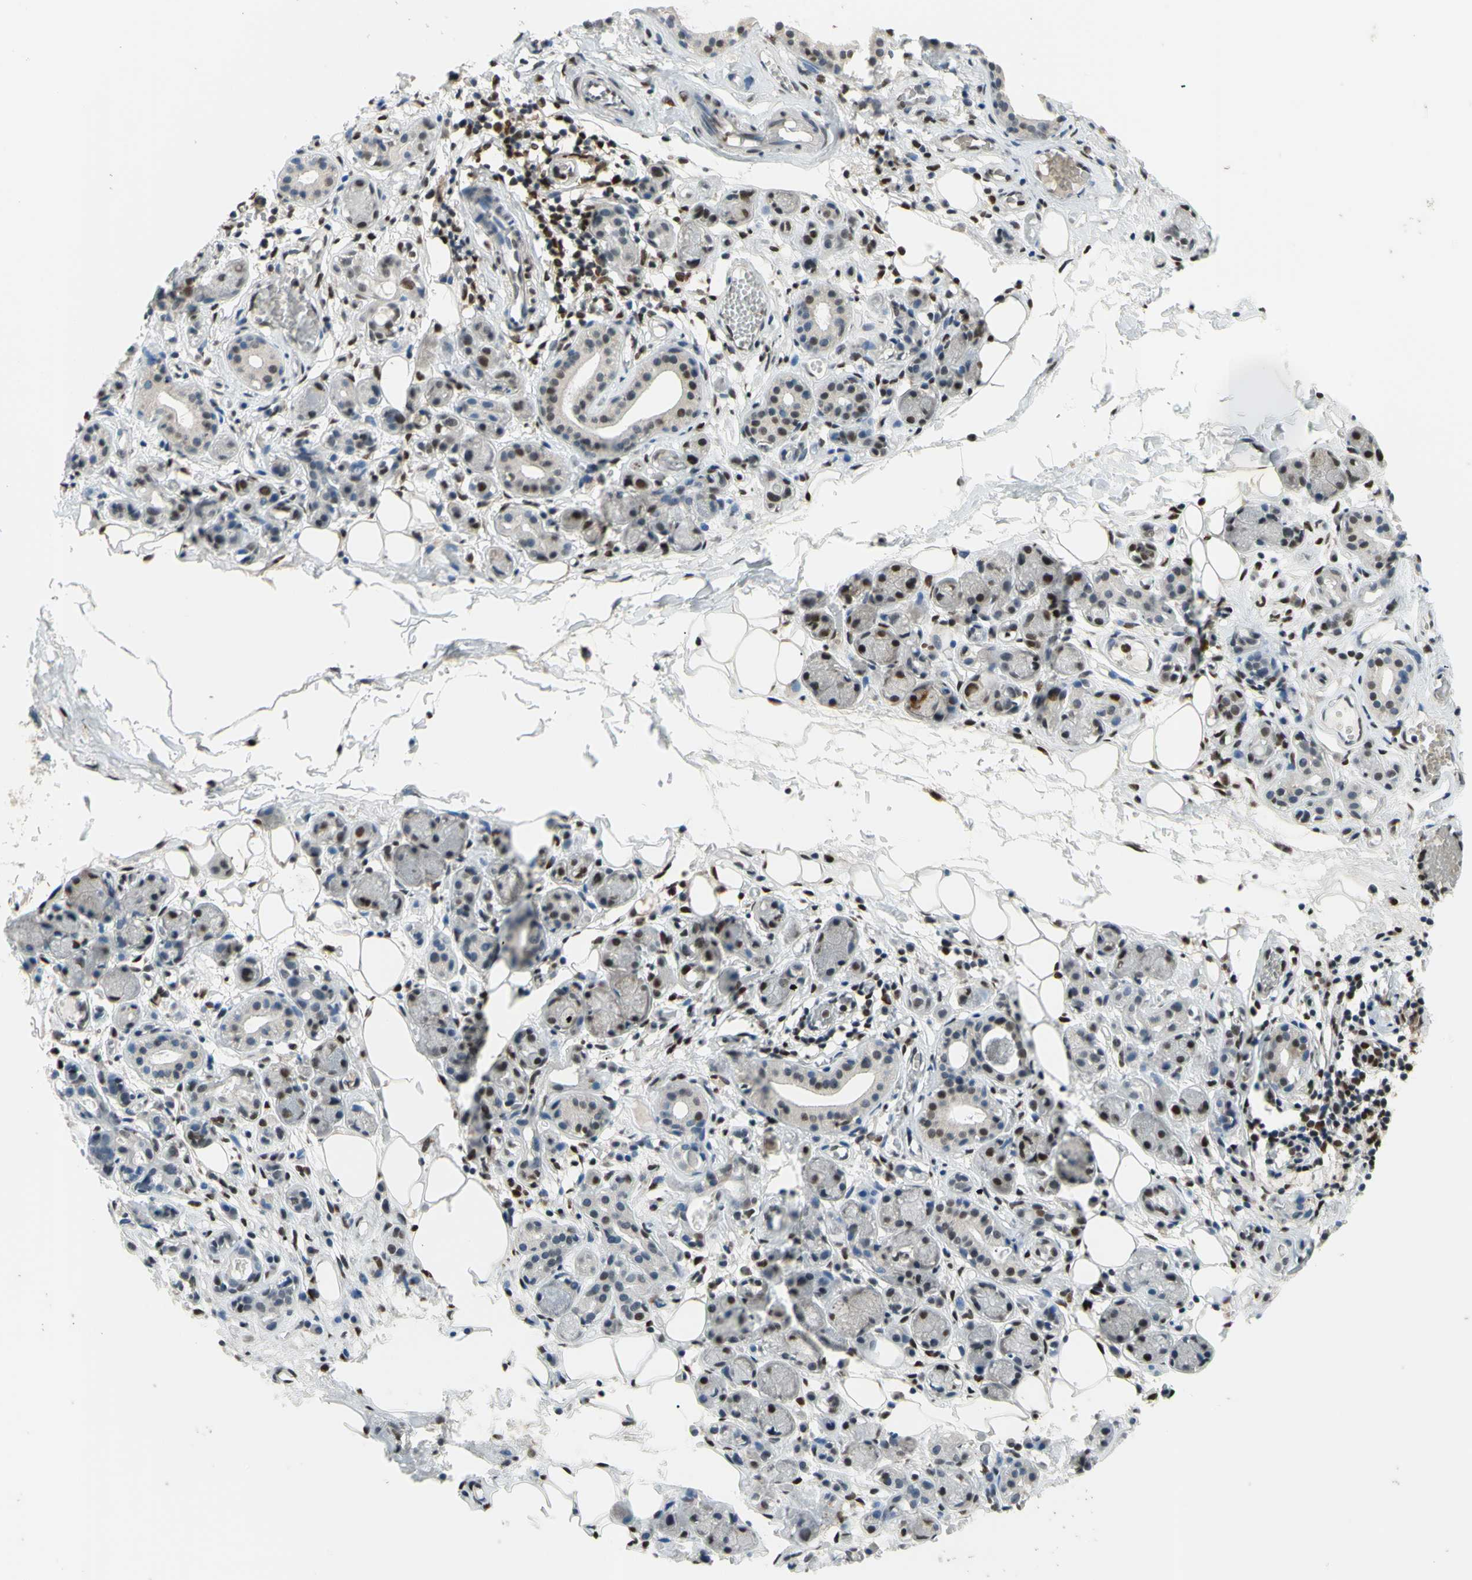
{"staining": {"intensity": "moderate", "quantity": "25%-75%", "location": "cytoplasmic/membranous,nuclear"}, "tissue": "adipose tissue", "cell_type": "Adipocytes", "image_type": "normal", "snomed": [{"axis": "morphology", "description": "Normal tissue, NOS"}, {"axis": "morphology", "description": "Inflammation, NOS"}, {"axis": "topography", "description": "Vascular tissue"}, {"axis": "topography", "description": "Salivary gland"}], "caption": "A brown stain labels moderate cytoplasmic/membranous,nuclear expression of a protein in adipocytes of unremarkable adipose tissue.", "gene": "FKBP5", "patient": {"sex": "female", "age": 75}}